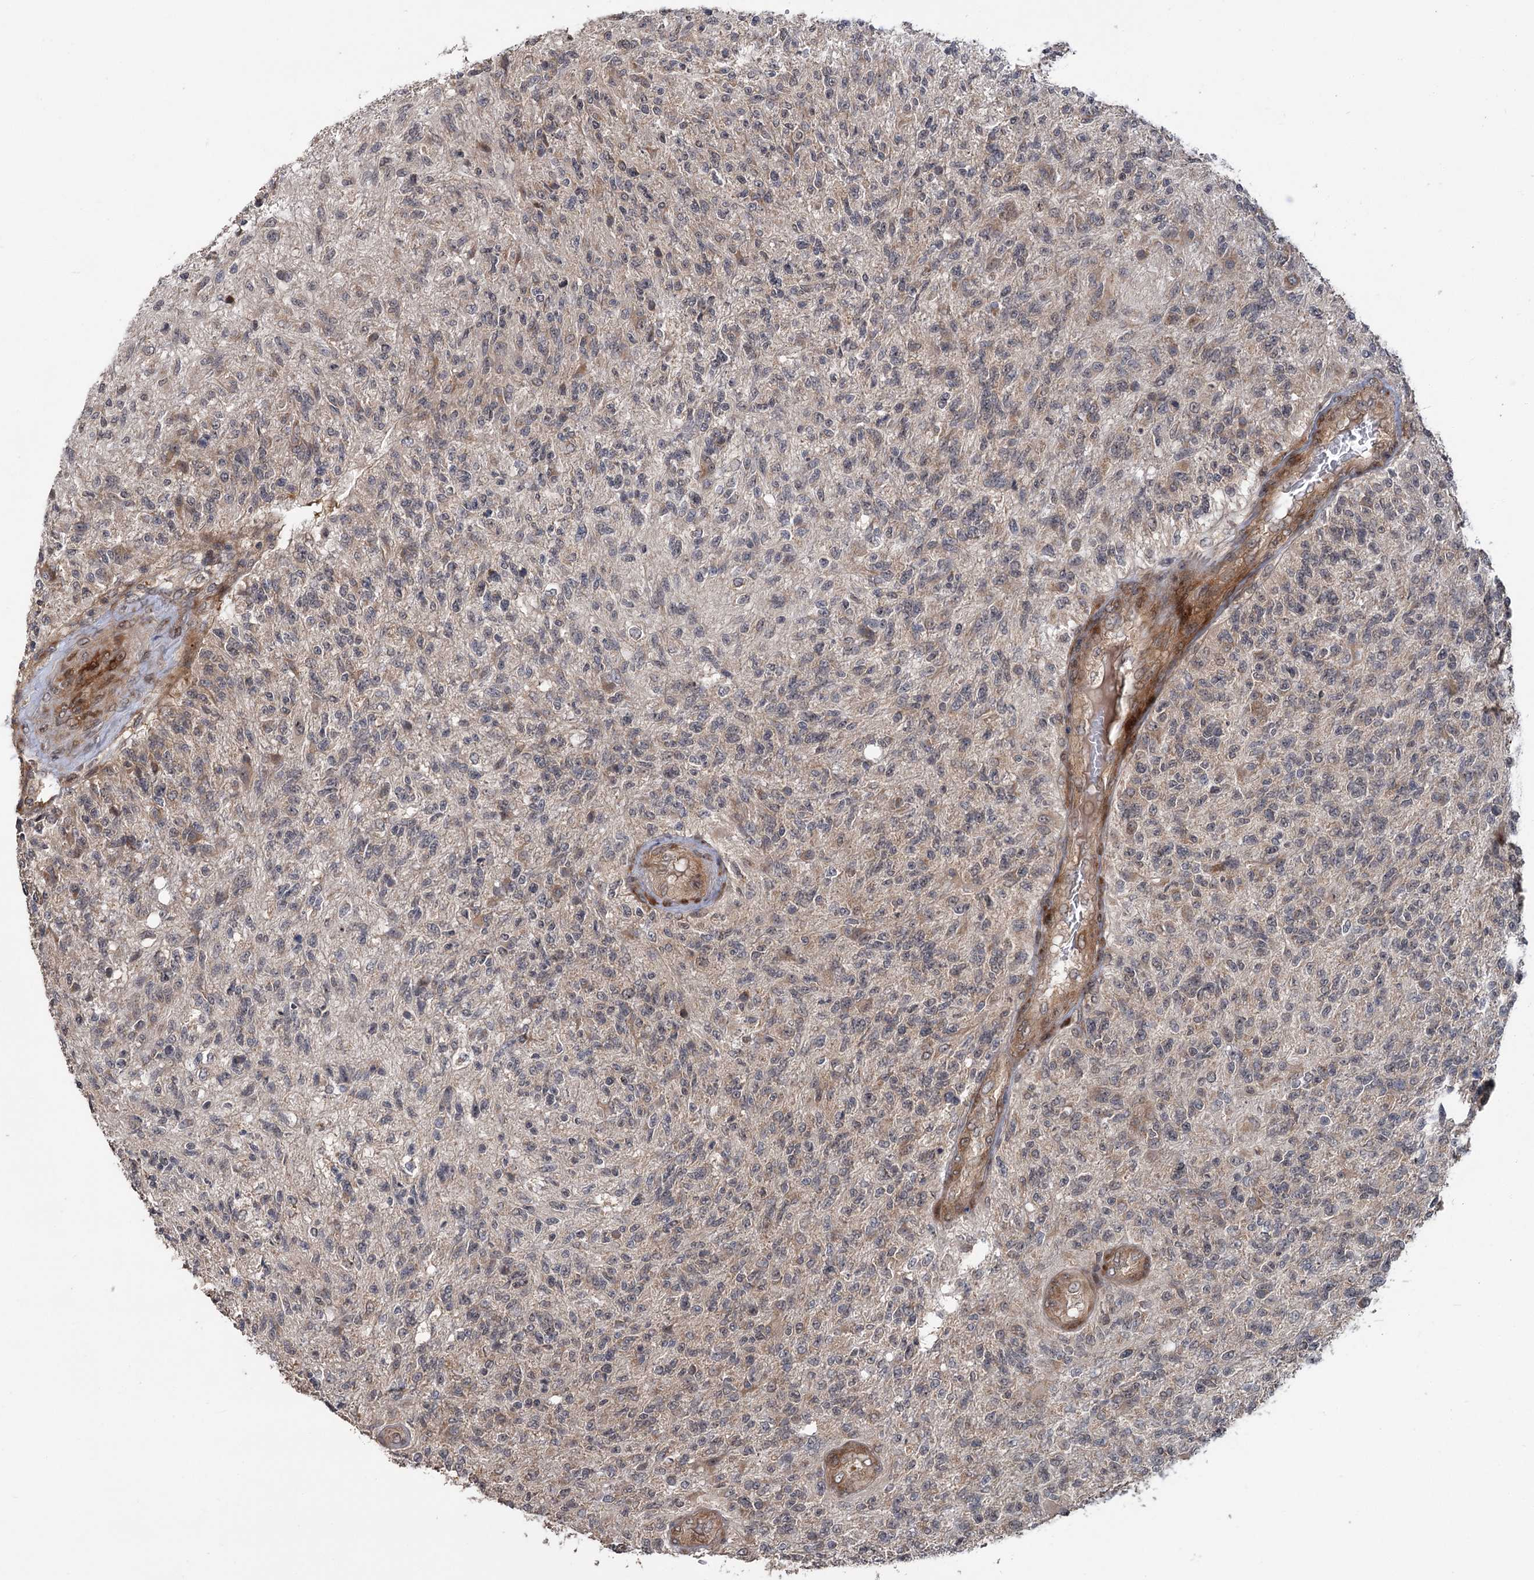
{"staining": {"intensity": "weak", "quantity": "<25%", "location": "cytoplasmic/membranous"}, "tissue": "glioma", "cell_type": "Tumor cells", "image_type": "cancer", "snomed": [{"axis": "morphology", "description": "Glioma, malignant, High grade"}, {"axis": "topography", "description": "Brain"}], "caption": "An immunohistochemistry (IHC) photomicrograph of high-grade glioma (malignant) is shown. There is no staining in tumor cells of high-grade glioma (malignant). (DAB IHC with hematoxylin counter stain).", "gene": "KANSL2", "patient": {"sex": "male", "age": 56}}